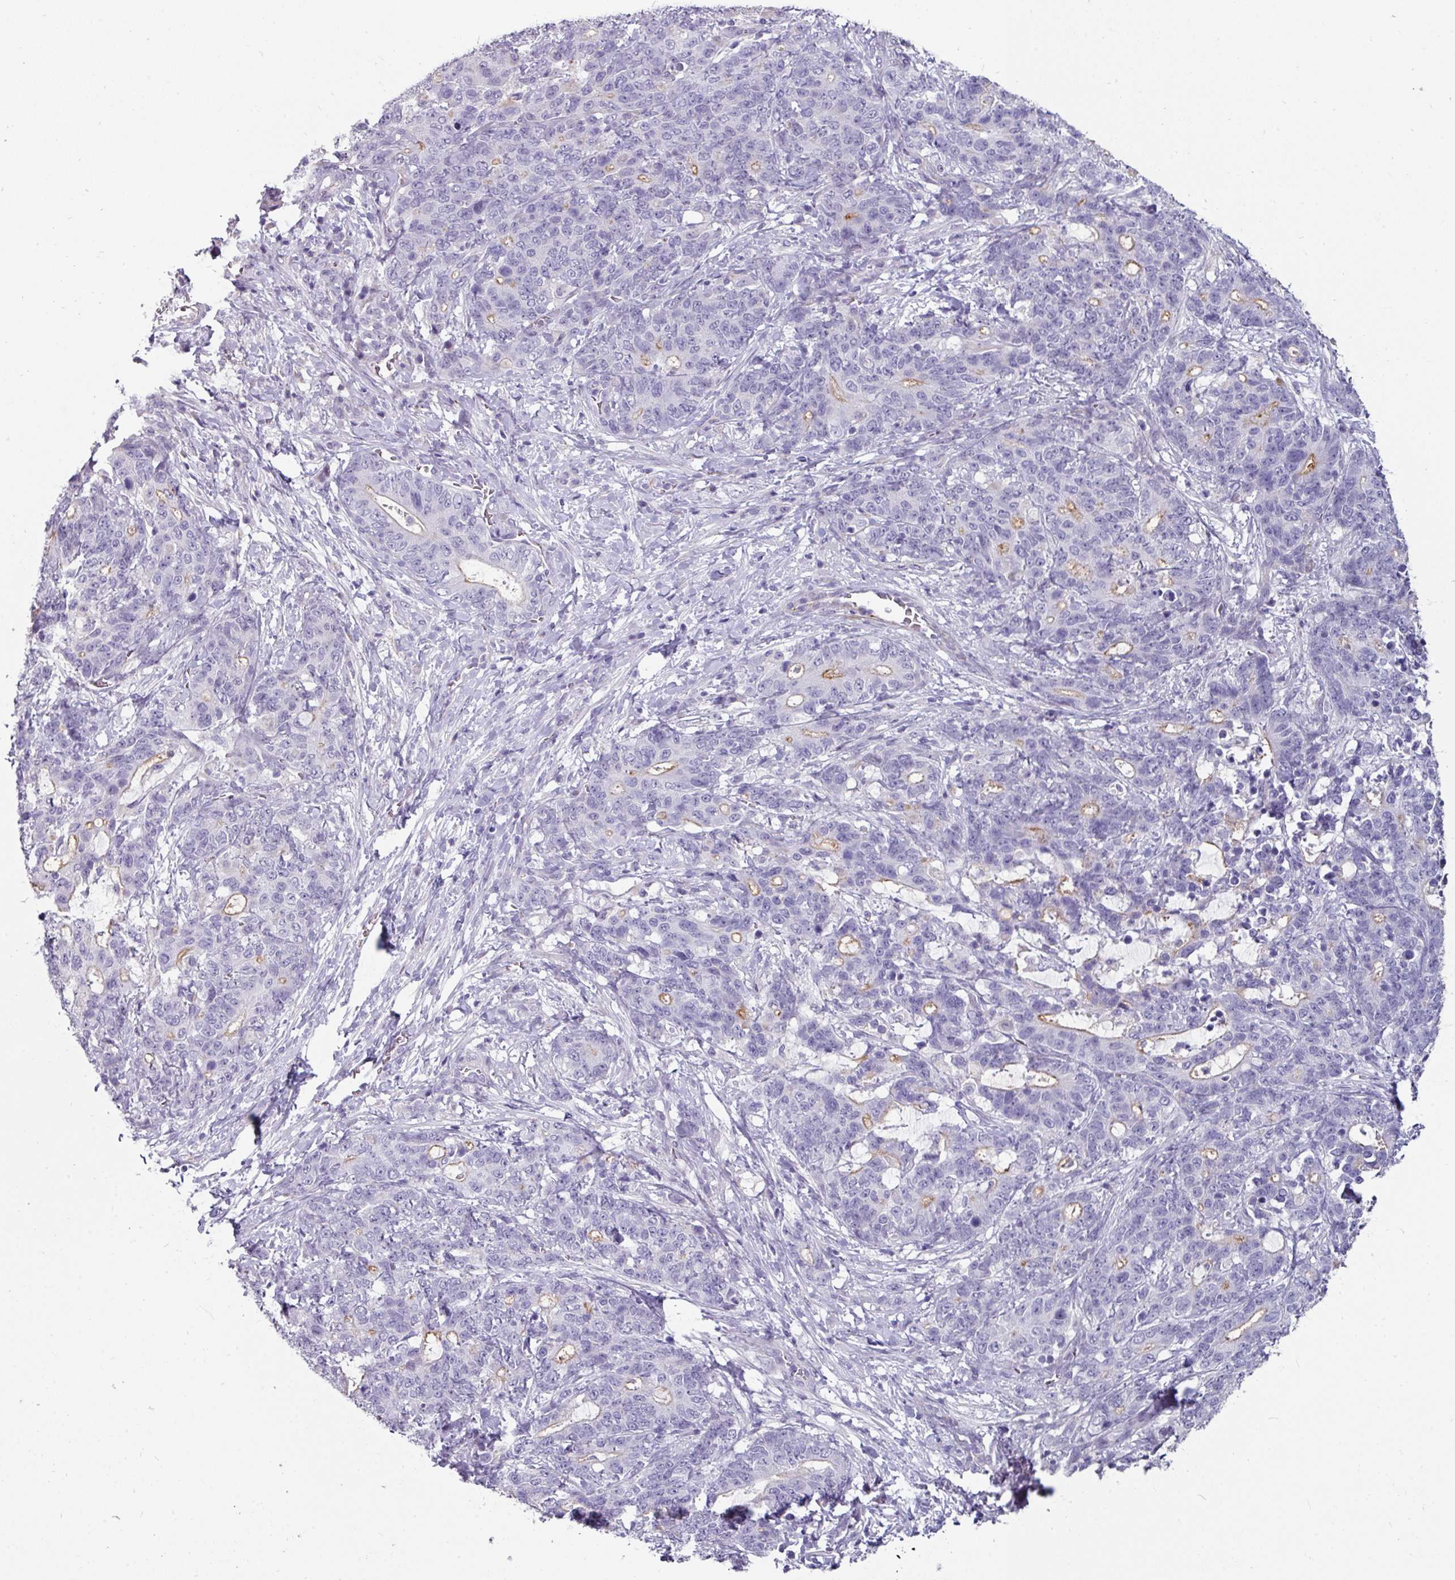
{"staining": {"intensity": "weak", "quantity": "<25%", "location": "cytoplasmic/membranous"}, "tissue": "stomach cancer", "cell_type": "Tumor cells", "image_type": "cancer", "snomed": [{"axis": "morphology", "description": "Normal tissue, NOS"}, {"axis": "morphology", "description": "Adenocarcinoma, NOS"}, {"axis": "topography", "description": "Stomach"}], "caption": "Immunohistochemistry (IHC) photomicrograph of stomach cancer stained for a protein (brown), which demonstrates no staining in tumor cells.", "gene": "EYA3", "patient": {"sex": "female", "age": 64}}